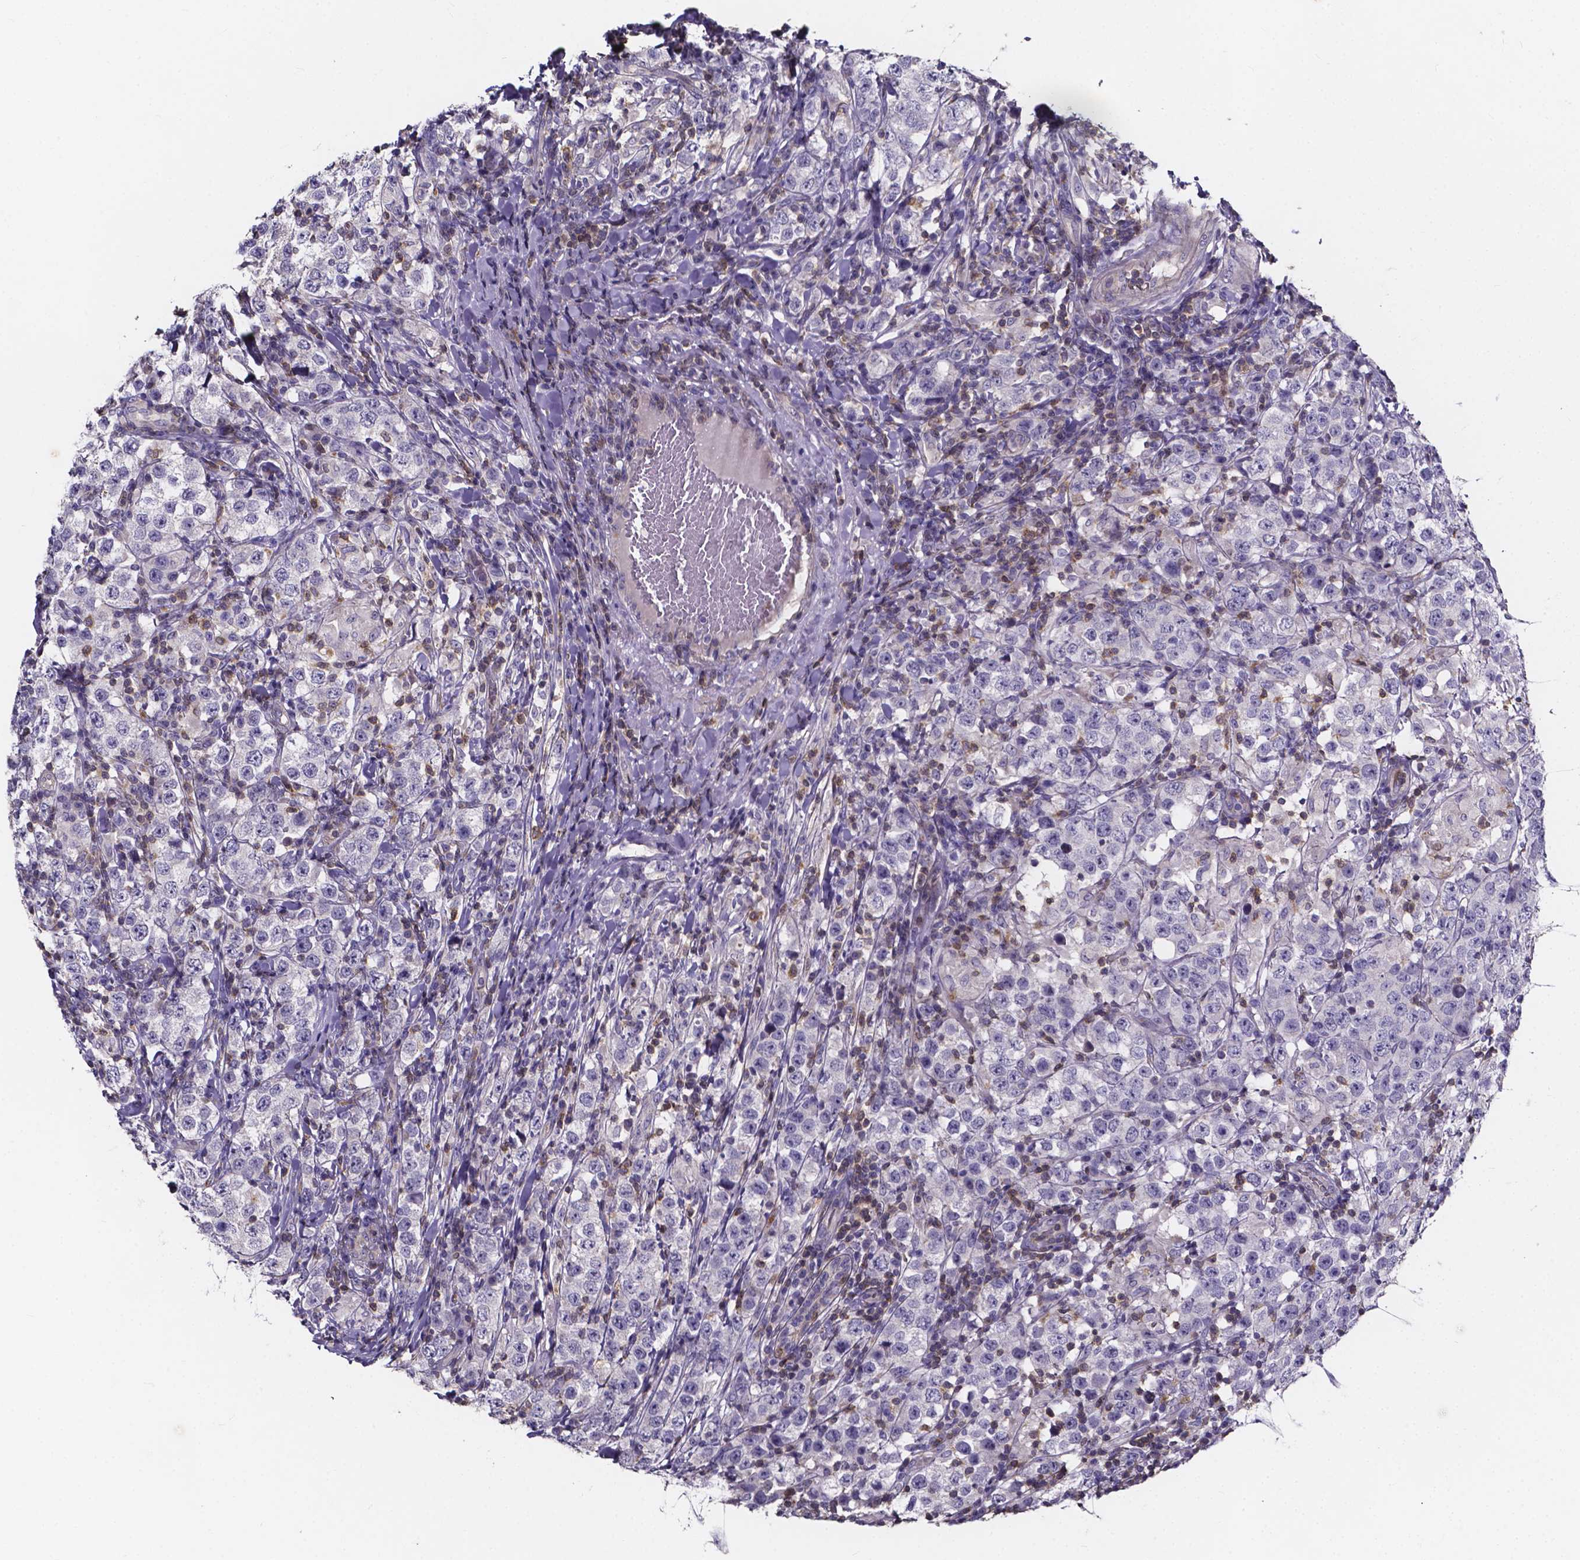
{"staining": {"intensity": "negative", "quantity": "none", "location": "none"}, "tissue": "testis cancer", "cell_type": "Tumor cells", "image_type": "cancer", "snomed": [{"axis": "morphology", "description": "Seminoma, NOS"}, {"axis": "morphology", "description": "Carcinoma, Embryonal, NOS"}, {"axis": "topography", "description": "Testis"}], "caption": "A histopathology image of human testis embryonal carcinoma is negative for staining in tumor cells. The staining is performed using DAB (3,3'-diaminobenzidine) brown chromogen with nuclei counter-stained in using hematoxylin.", "gene": "THEMIS", "patient": {"sex": "male", "age": 41}}